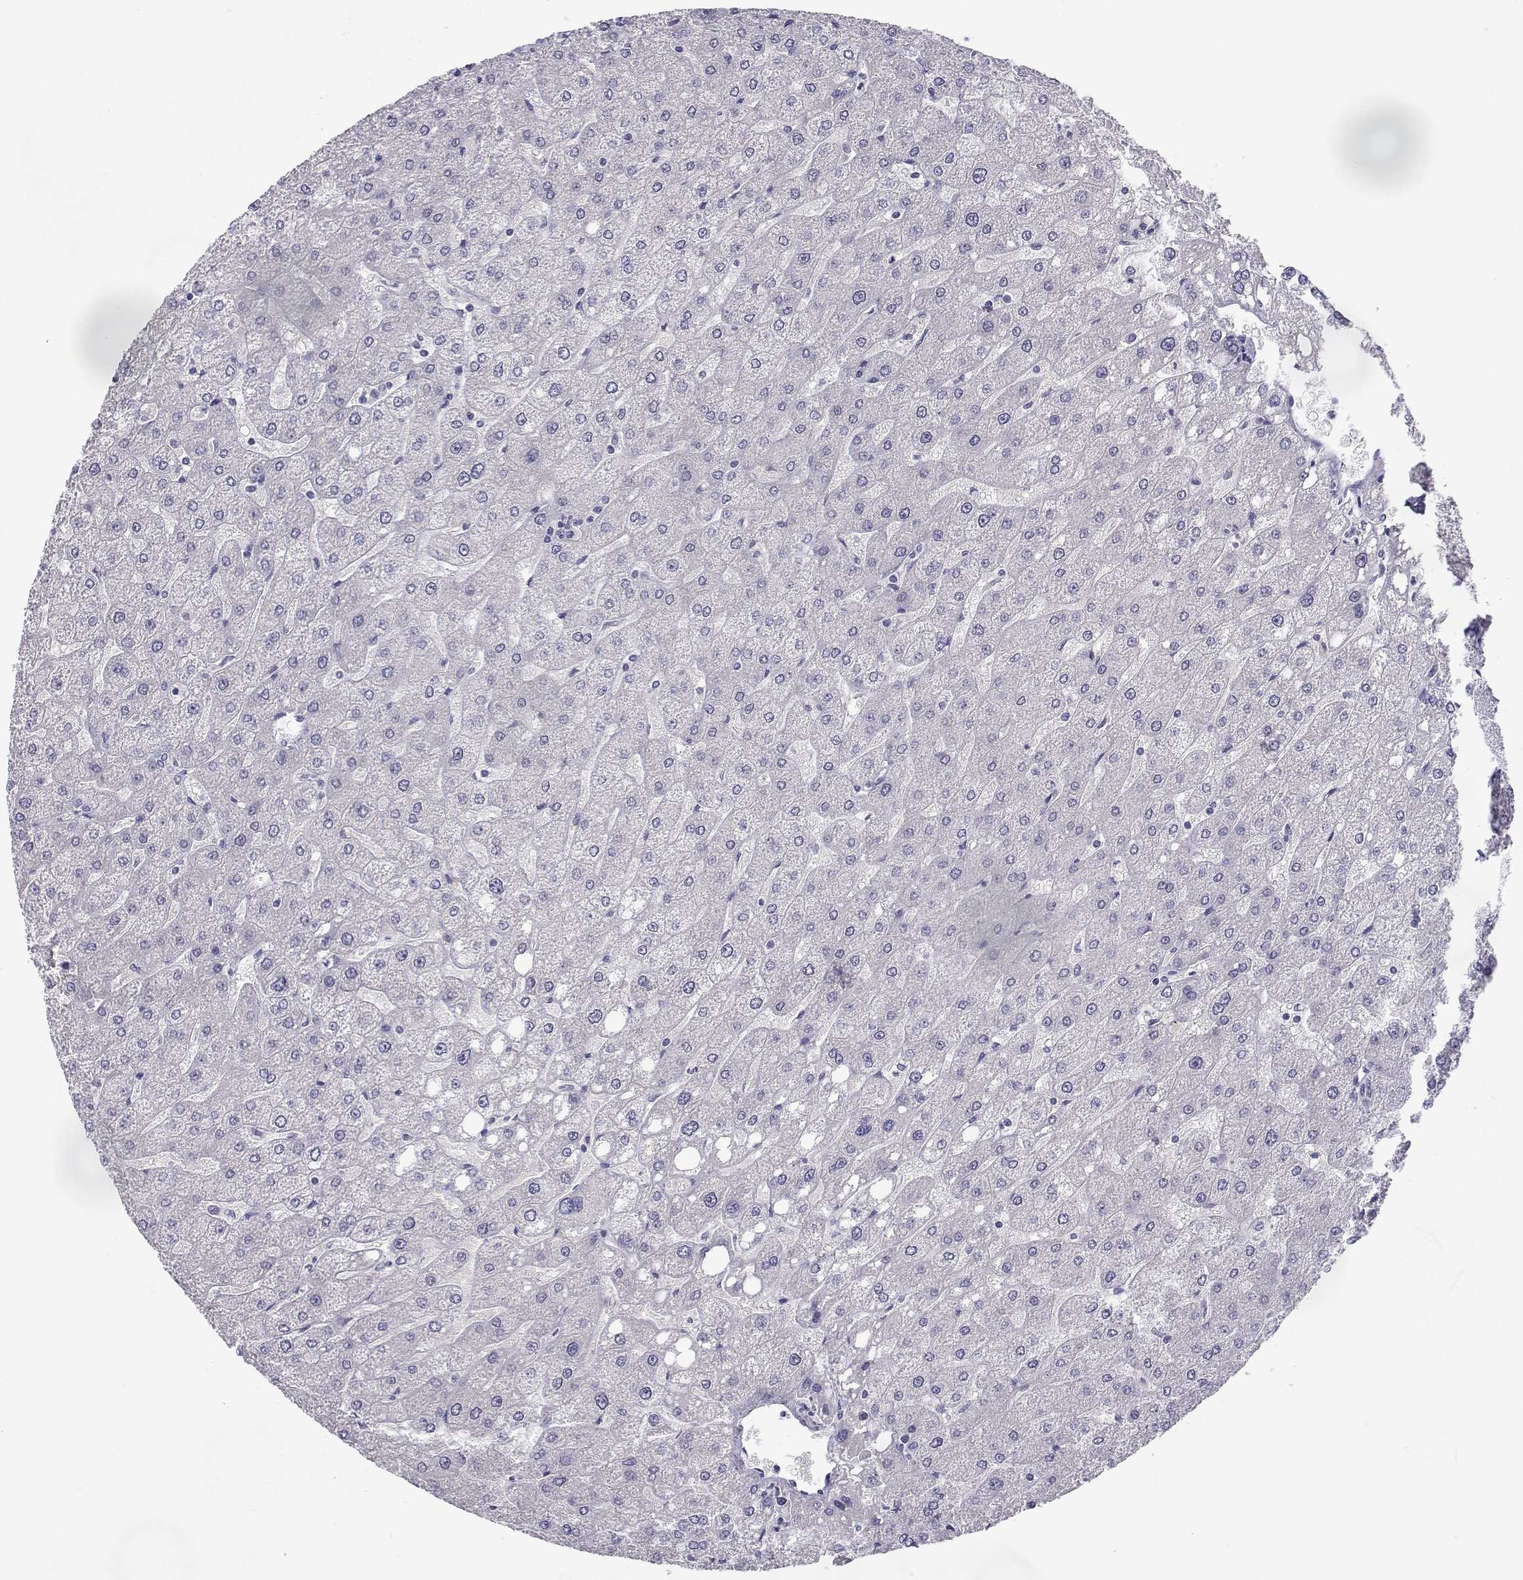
{"staining": {"intensity": "negative", "quantity": "none", "location": "none"}, "tissue": "liver", "cell_type": "Cholangiocytes", "image_type": "normal", "snomed": [{"axis": "morphology", "description": "Normal tissue, NOS"}, {"axis": "topography", "description": "Liver"}], "caption": "There is no significant expression in cholangiocytes of liver. (DAB (3,3'-diaminobenzidine) immunohistochemistry visualized using brightfield microscopy, high magnification).", "gene": "SLC6A3", "patient": {"sex": "male", "age": 67}}